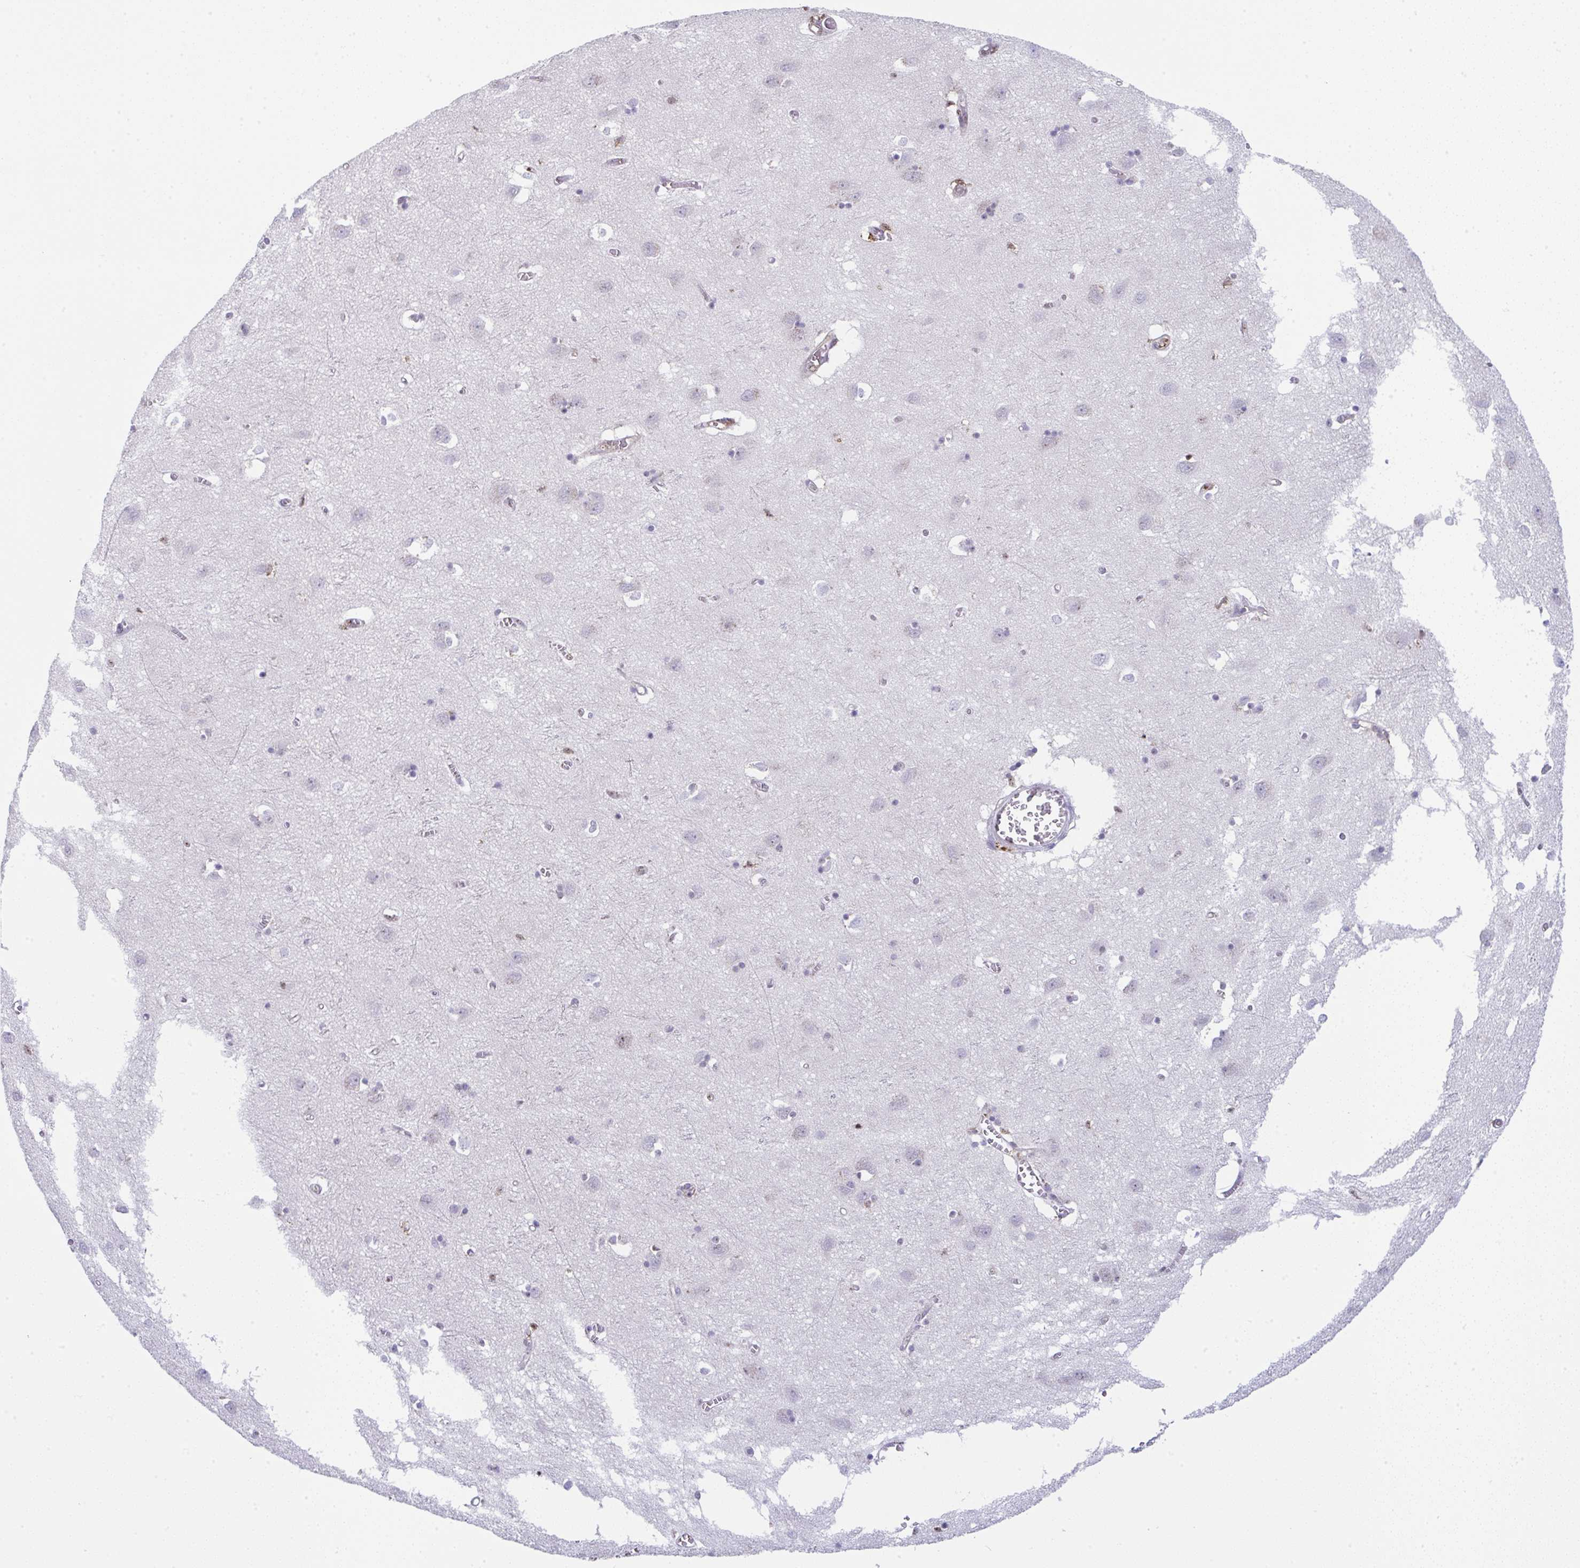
{"staining": {"intensity": "moderate", "quantity": "<25%", "location": "cytoplasmic/membranous"}, "tissue": "cerebral cortex", "cell_type": "Endothelial cells", "image_type": "normal", "snomed": [{"axis": "morphology", "description": "Normal tissue, NOS"}, {"axis": "topography", "description": "Cerebral cortex"}], "caption": "DAB immunohistochemical staining of benign human cerebral cortex reveals moderate cytoplasmic/membranous protein staining in approximately <25% of endothelial cells. The protein is shown in brown color, while the nuclei are stained blue.", "gene": "ALDH16A1", "patient": {"sex": "male", "age": 70}}